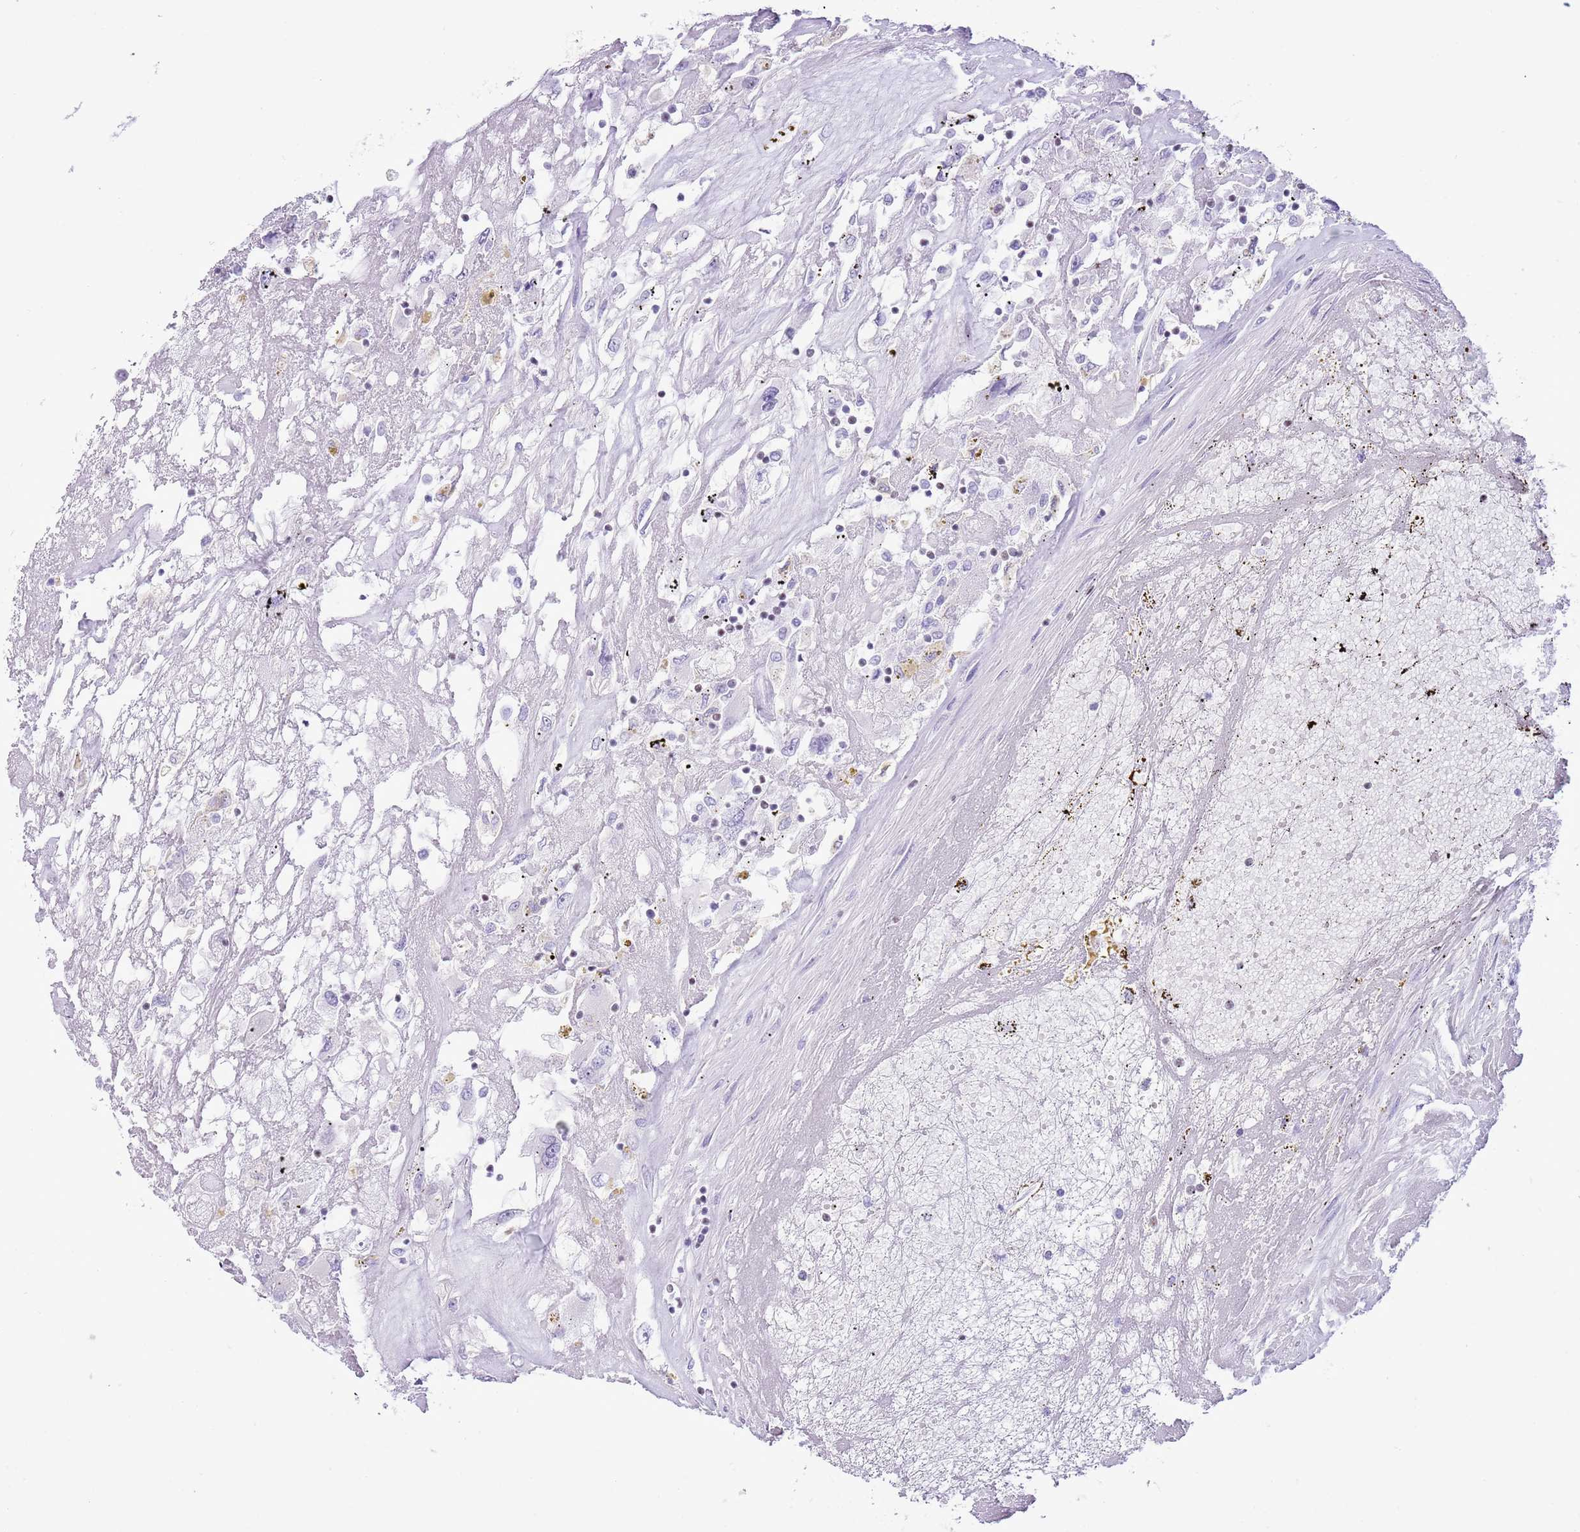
{"staining": {"intensity": "negative", "quantity": "none", "location": "none"}, "tissue": "renal cancer", "cell_type": "Tumor cells", "image_type": "cancer", "snomed": [{"axis": "morphology", "description": "Adenocarcinoma, NOS"}, {"axis": "topography", "description": "Kidney"}], "caption": "A histopathology image of renal adenocarcinoma stained for a protein displays no brown staining in tumor cells.", "gene": "BCL11B", "patient": {"sex": "female", "age": 52}}